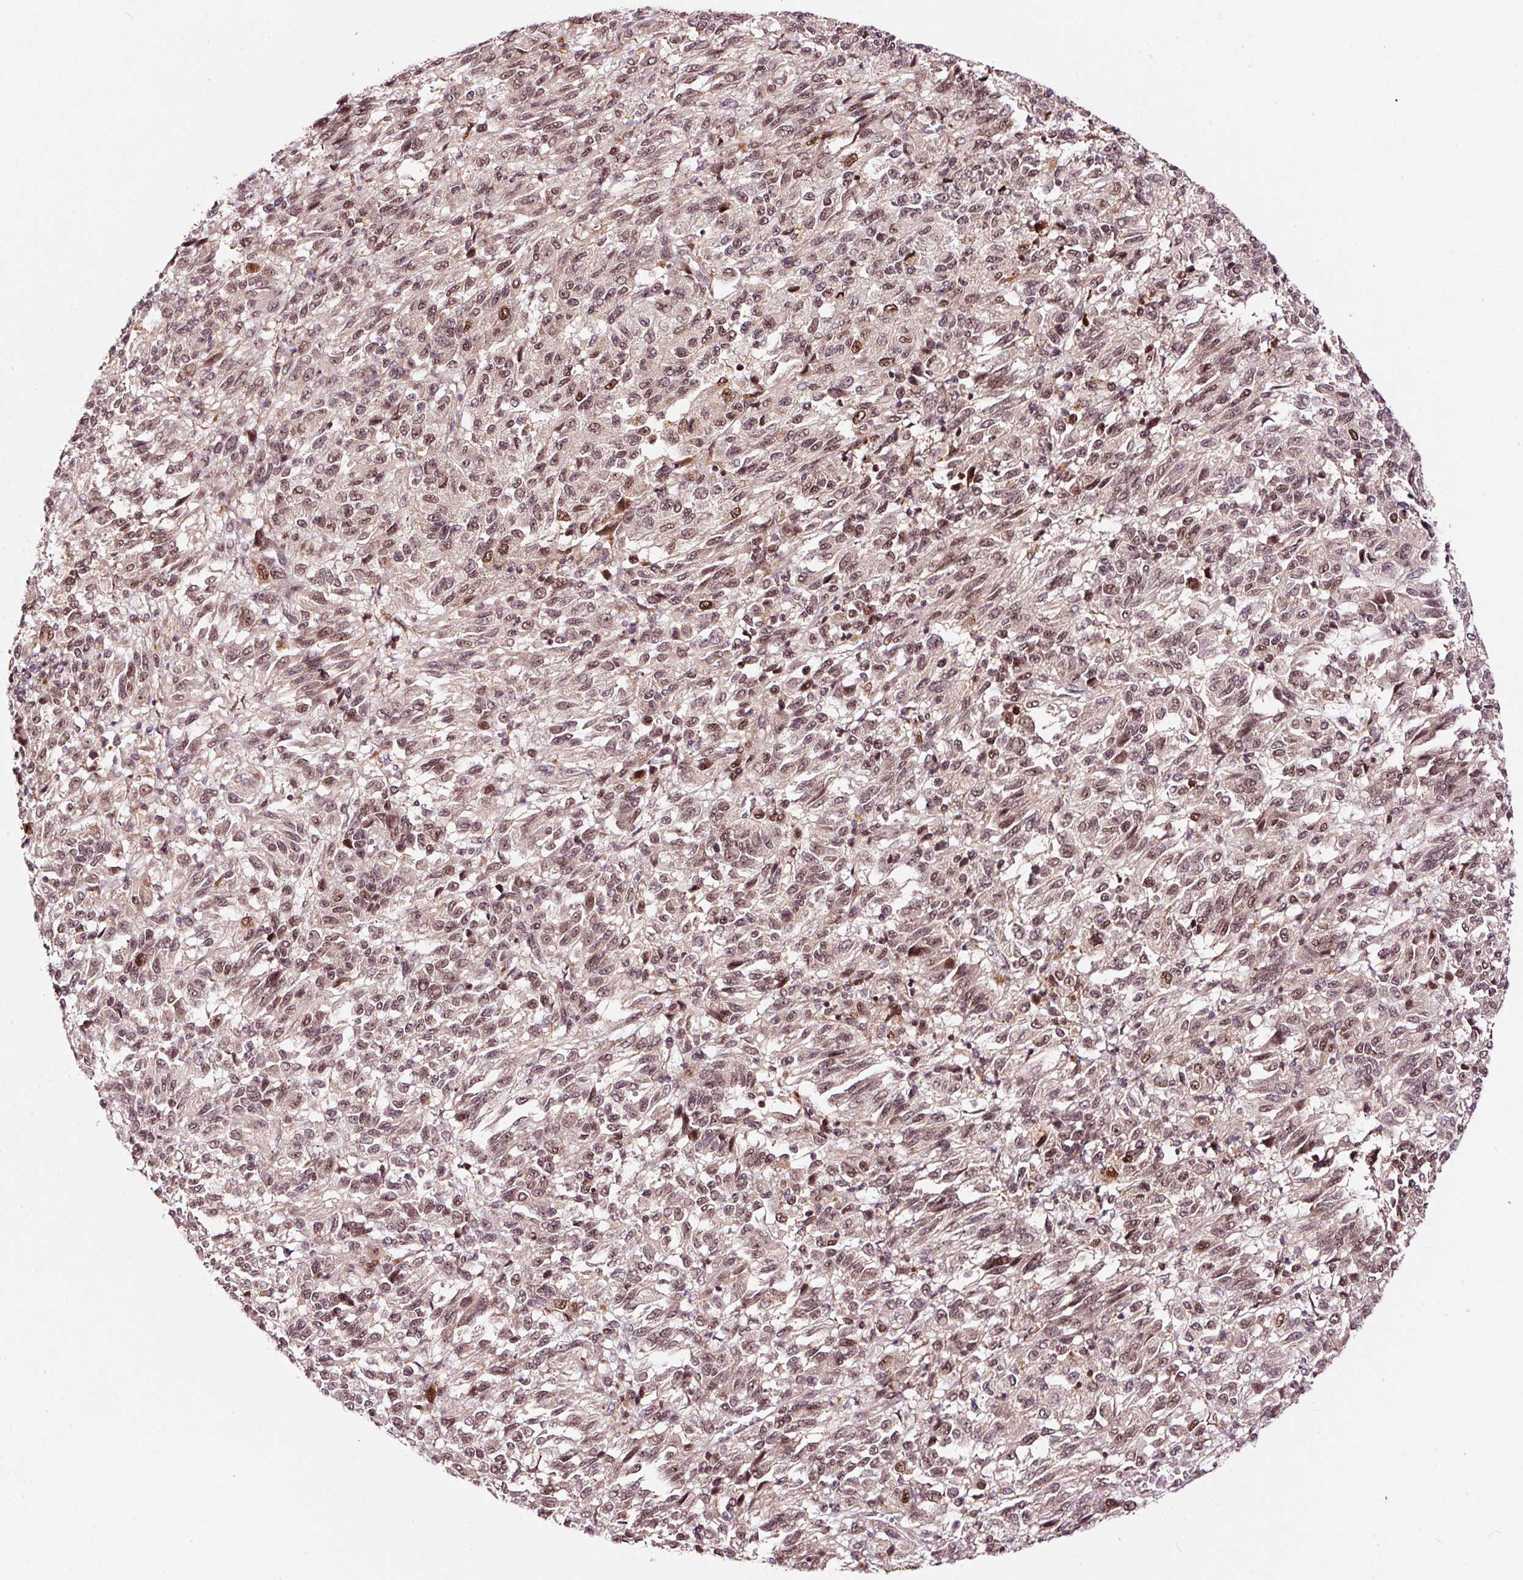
{"staining": {"intensity": "weak", "quantity": ">75%", "location": "nuclear"}, "tissue": "melanoma", "cell_type": "Tumor cells", "image_type": "cancer", "snomed": [{"axis": "morphology", "description": "Malignant melanoma, Metastatic site"}, {"axis": "topography", "description": "Lung"}], "caption": "Human melanoma stained for a protein (brown) demonstrates weak nuclear positive positivity in approximately >75% of tumor cells.", "gene": "RFC4", "patient": {"sex": "male", "age": 64}}